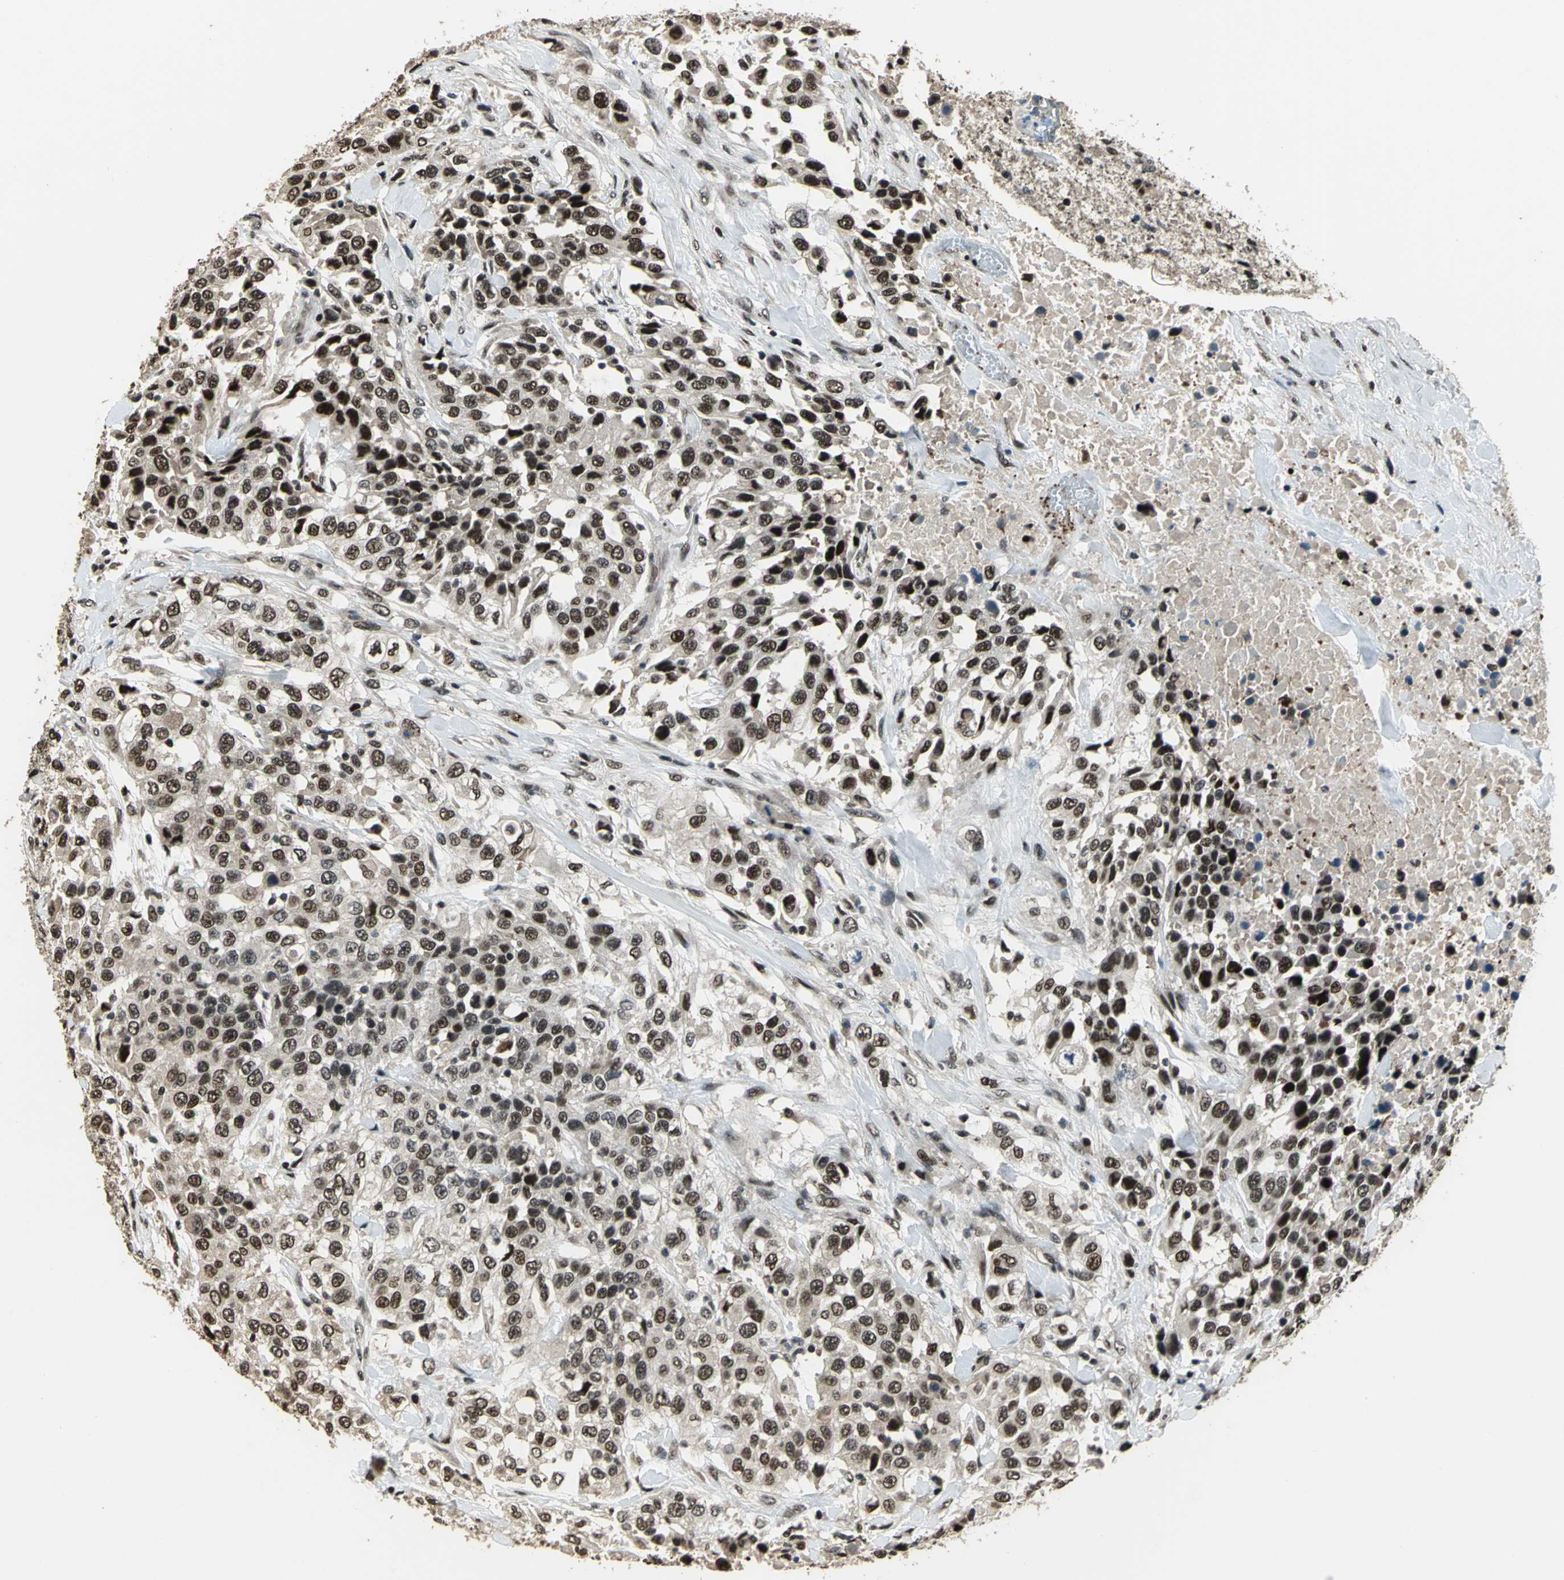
{"staining": {"intensity": "moderate", "quantity": ">75%", "location": "nuclear"}, "tissue": "urothelial cancer", "cell_type": "Tumor cells", "image_type": "cancer", "snomed": [{"axis": "morphology", "description": "Urothelial carcinoma, High grade"}, {"axis": "topography", "description": "Urinary bladder"}], "caption": "This micrograph displays immunohistochemistry staining of urothelial cancer, with medium moderate nuclear positivity in about >75% of tumor cells.", "gene": "MIS18BP1", "patient": {"sex": "female", "age": 80}}